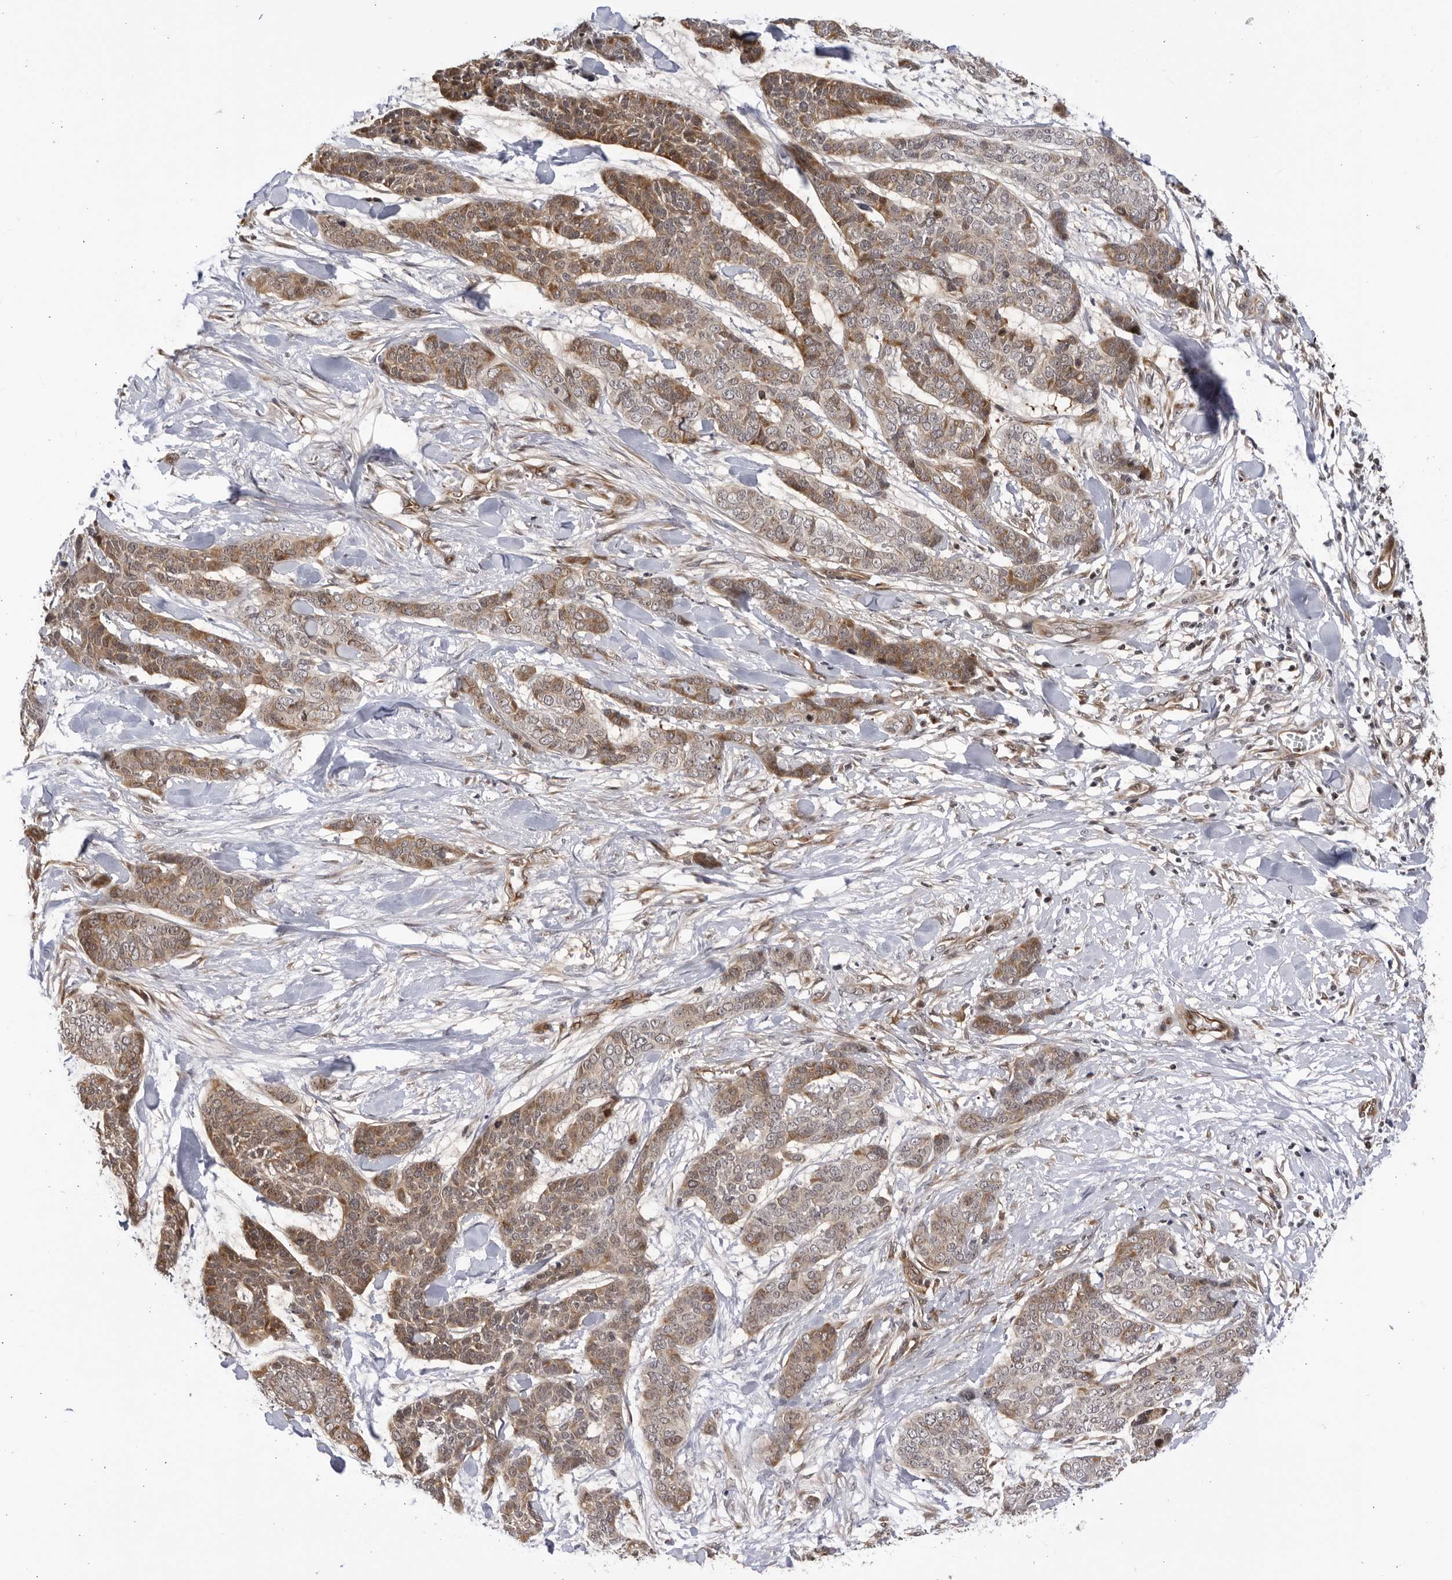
{"staining": {"intensity": "moderate", "quantity": ">75%", "location": "cytoplasmic/membranous"}, "tissue": "skin cancer", "cell_type": "Tumor cells", "image_type": "cancer", "snomed": [{"axis": "morphology", "description": "Basal cell carcinoma"}, {"axis": "topography", "description": "Skin"}], "caption": "Skin basal cell carcinoma was stained to show a protein in brown. There is medium levels of moderate cytoplasmic/membranous positivity in about >75% of tumor cells. The staining is performed using DAB brown chromogen to label protein expression. The nuclei are counter-stained blue using hematoxylin.", "gene": "CNBD1", "patient": {"sex": "female", "age": 64}}